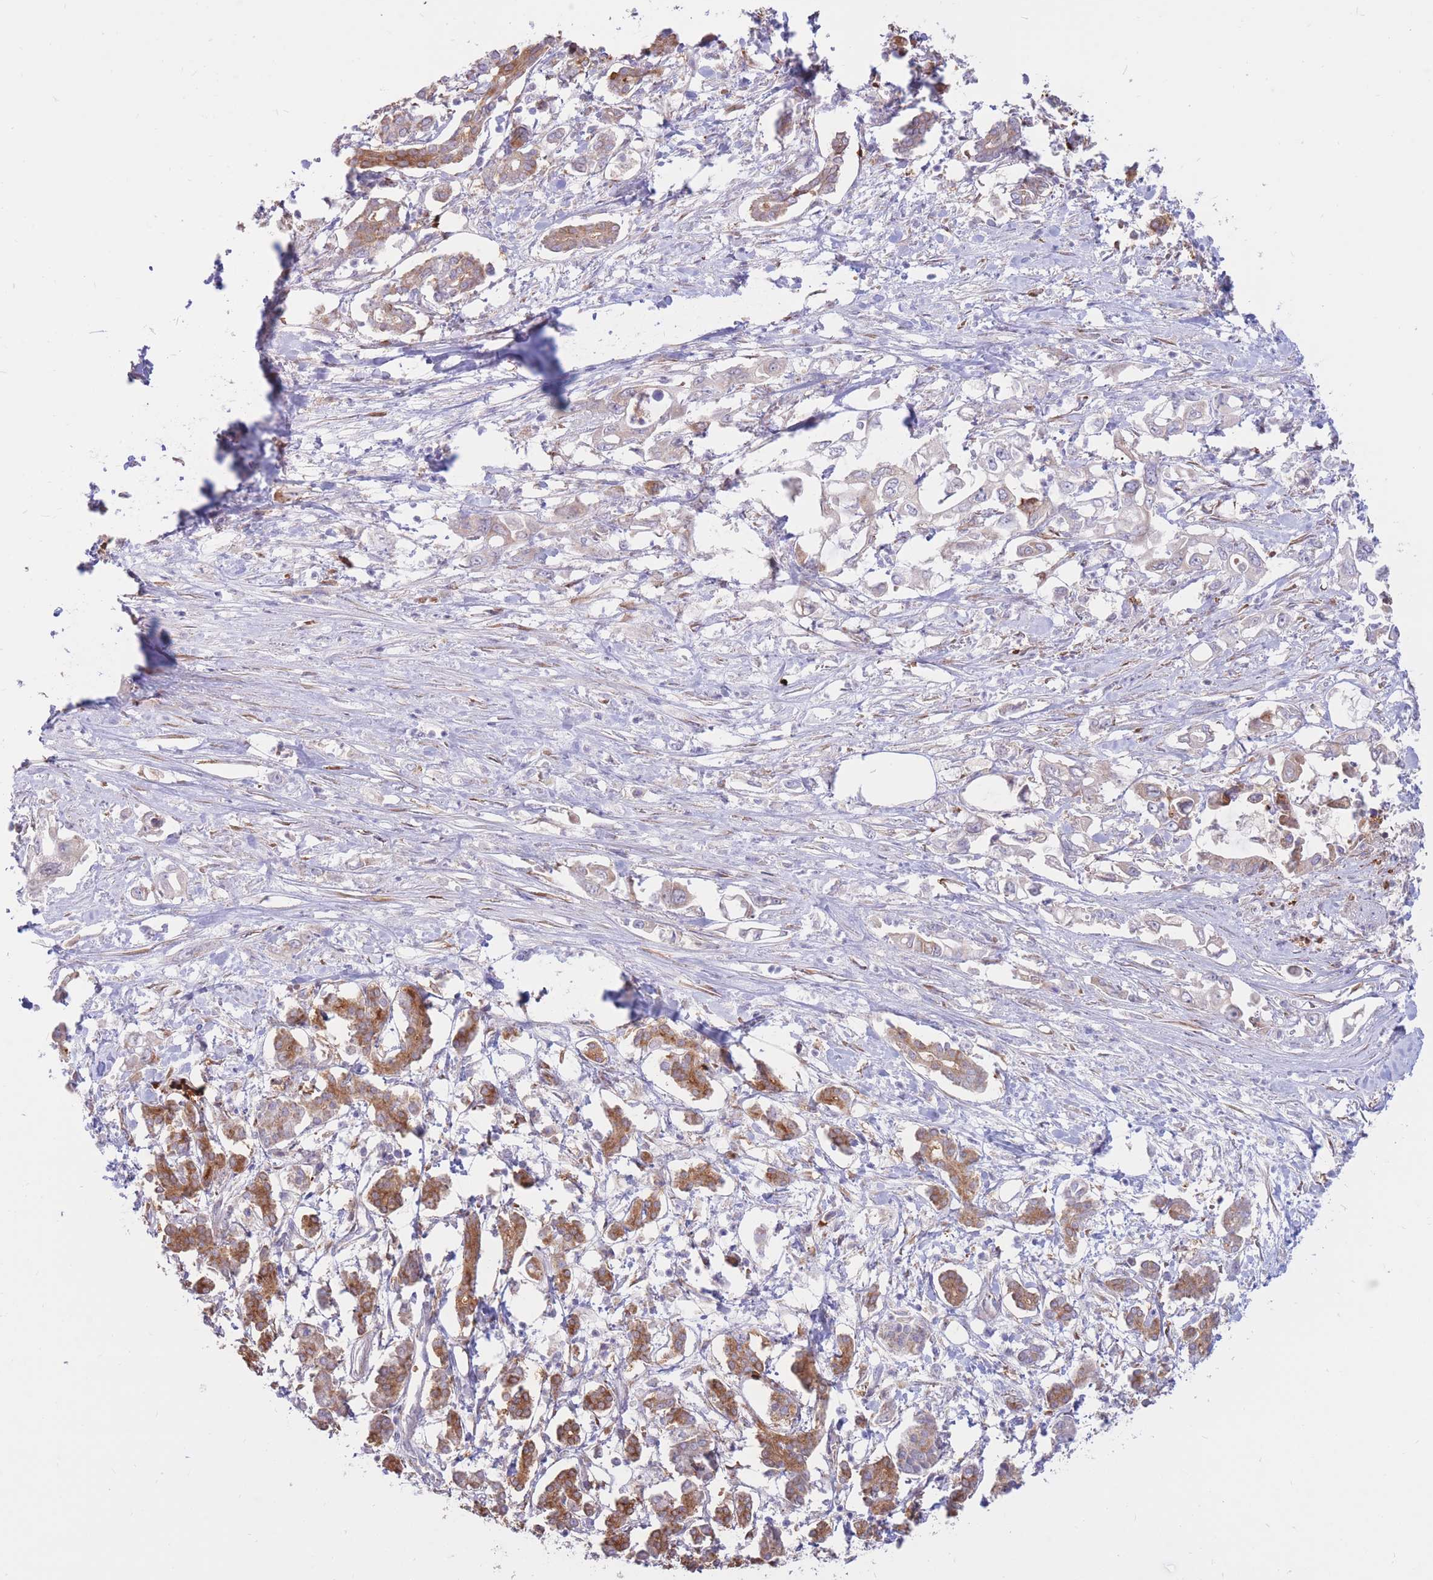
{"staining": {"intensity": "moderate", "quantity": ">75%", "location": "cytoplasmic/membranous"}, "tissue": "pancreatic cancer", "cell_type": "Tumor cells", "image_type": "cancer", "snomed": [{"axis": "morphology", "description": "Adenocarcinoma, NOS"}, {"axis": "topography", "description": "Pancreas"}], "caption": "Protein staining of adenocarcinoma (pancreatic) tissue shows moderate cytoplasmic/membranous staining in approximately >75% of tumor cells. Using DAB (3,3'-diaminobenzidine) (brown) and hematoxylin (blue) stains, captured at high magnification using brightfield microscopy.", "gene": "ATP10D", "patient": {"sex": "male", "age": 61}}